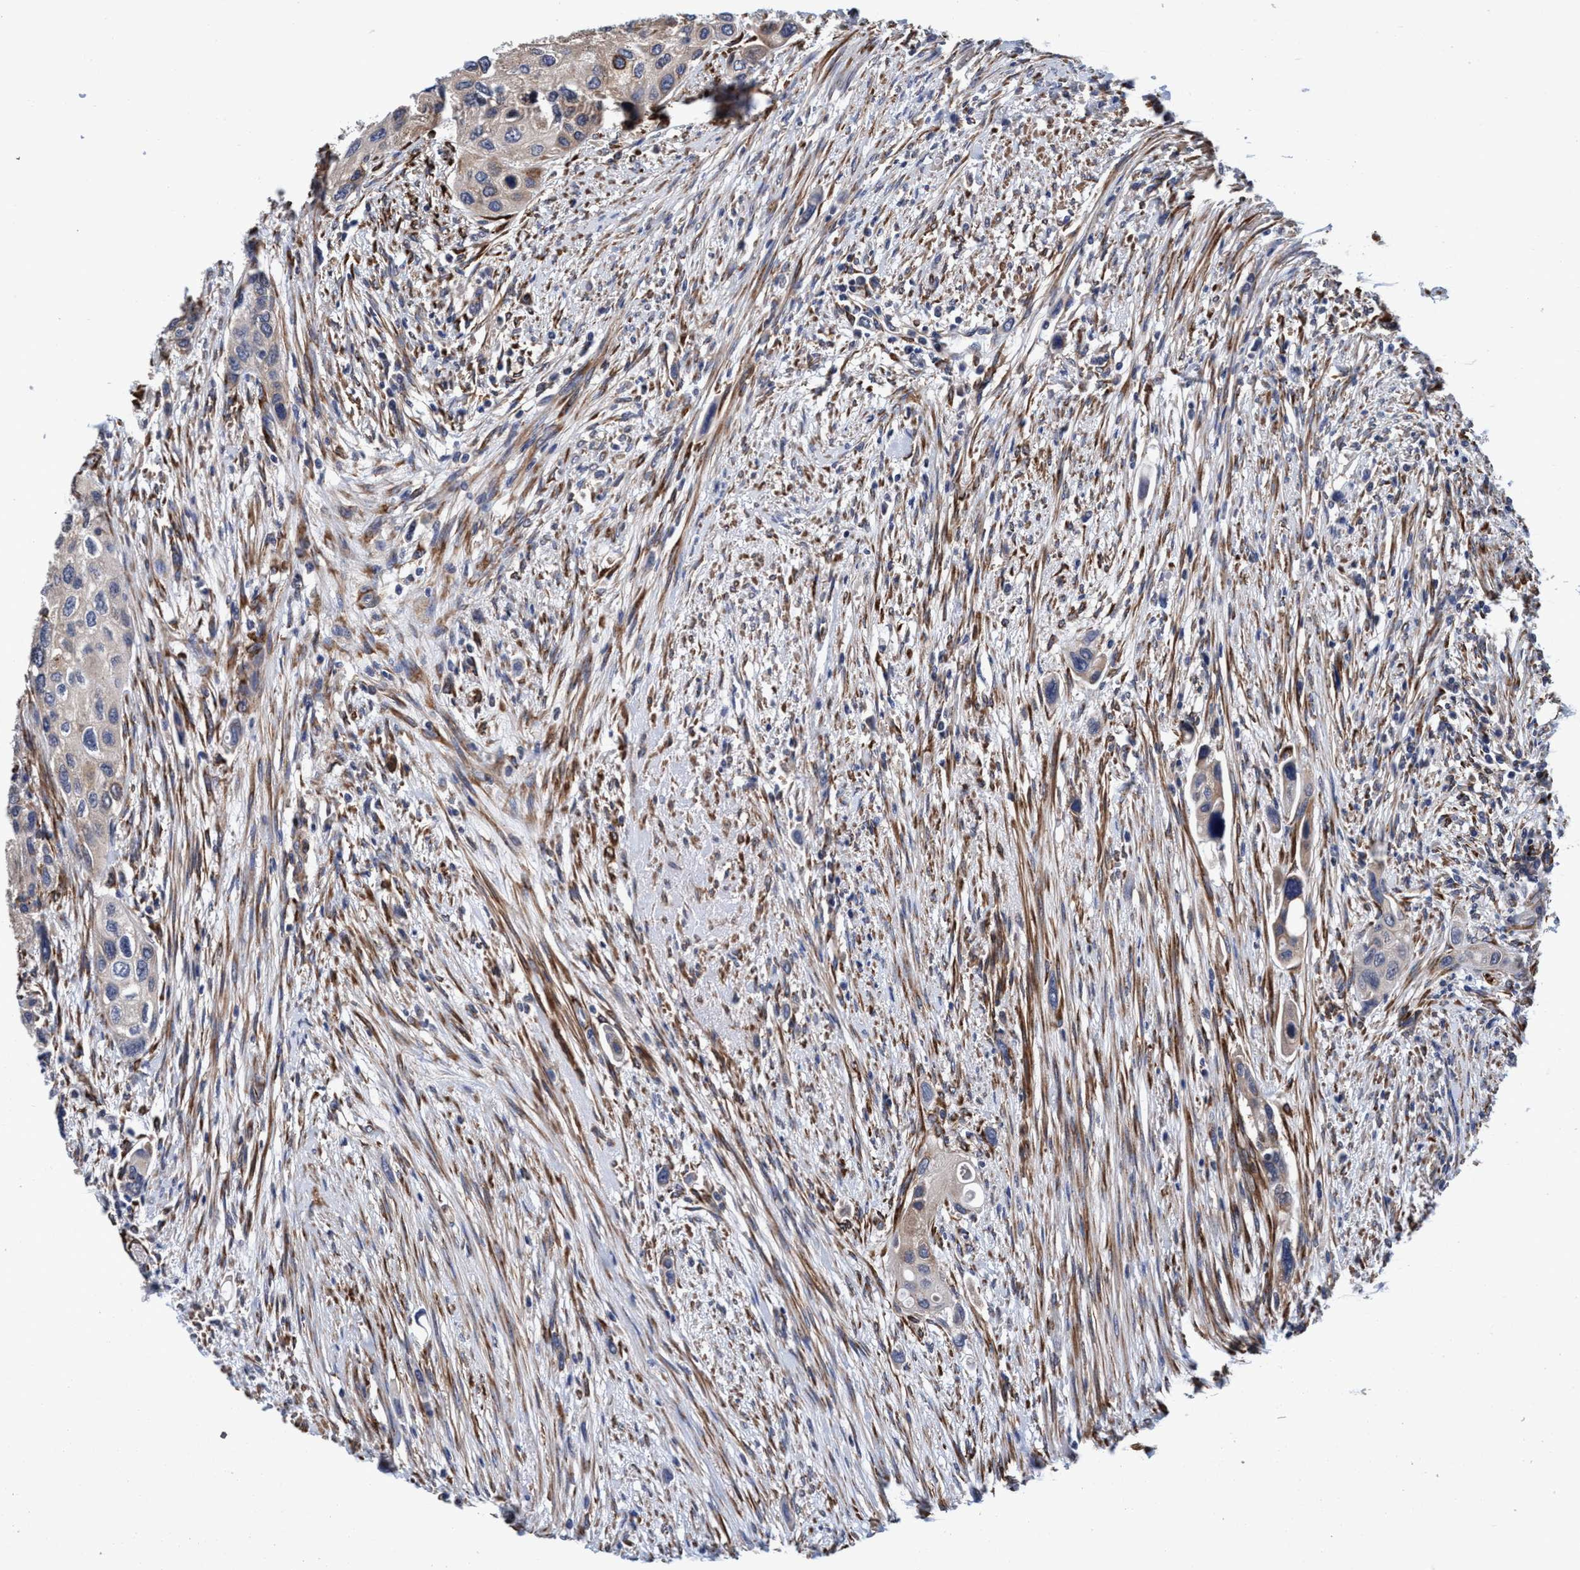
{"staining": {"intensity": "weak", "quantity": "25%-75%", "location": "cytoplasmic/membranous"}, "tissue": "urothelial cancer", "cell_type": "Tumor cells", "image_type": "cancer", "snomed": [{"axis": "morphology", "description": "Urothelial carcinoma, High grade"}, {"axis": "topography", "description": "Urinary bladder"}], "caption": "Immunohistochemistry of urothelial cancer demonstrates low levels of weak cytoplasmic/membranous positivity in about 25%-75% of tumor cells.", "gene": "CALCOCO2", "patient": {"sex": "female", "age": 56}}